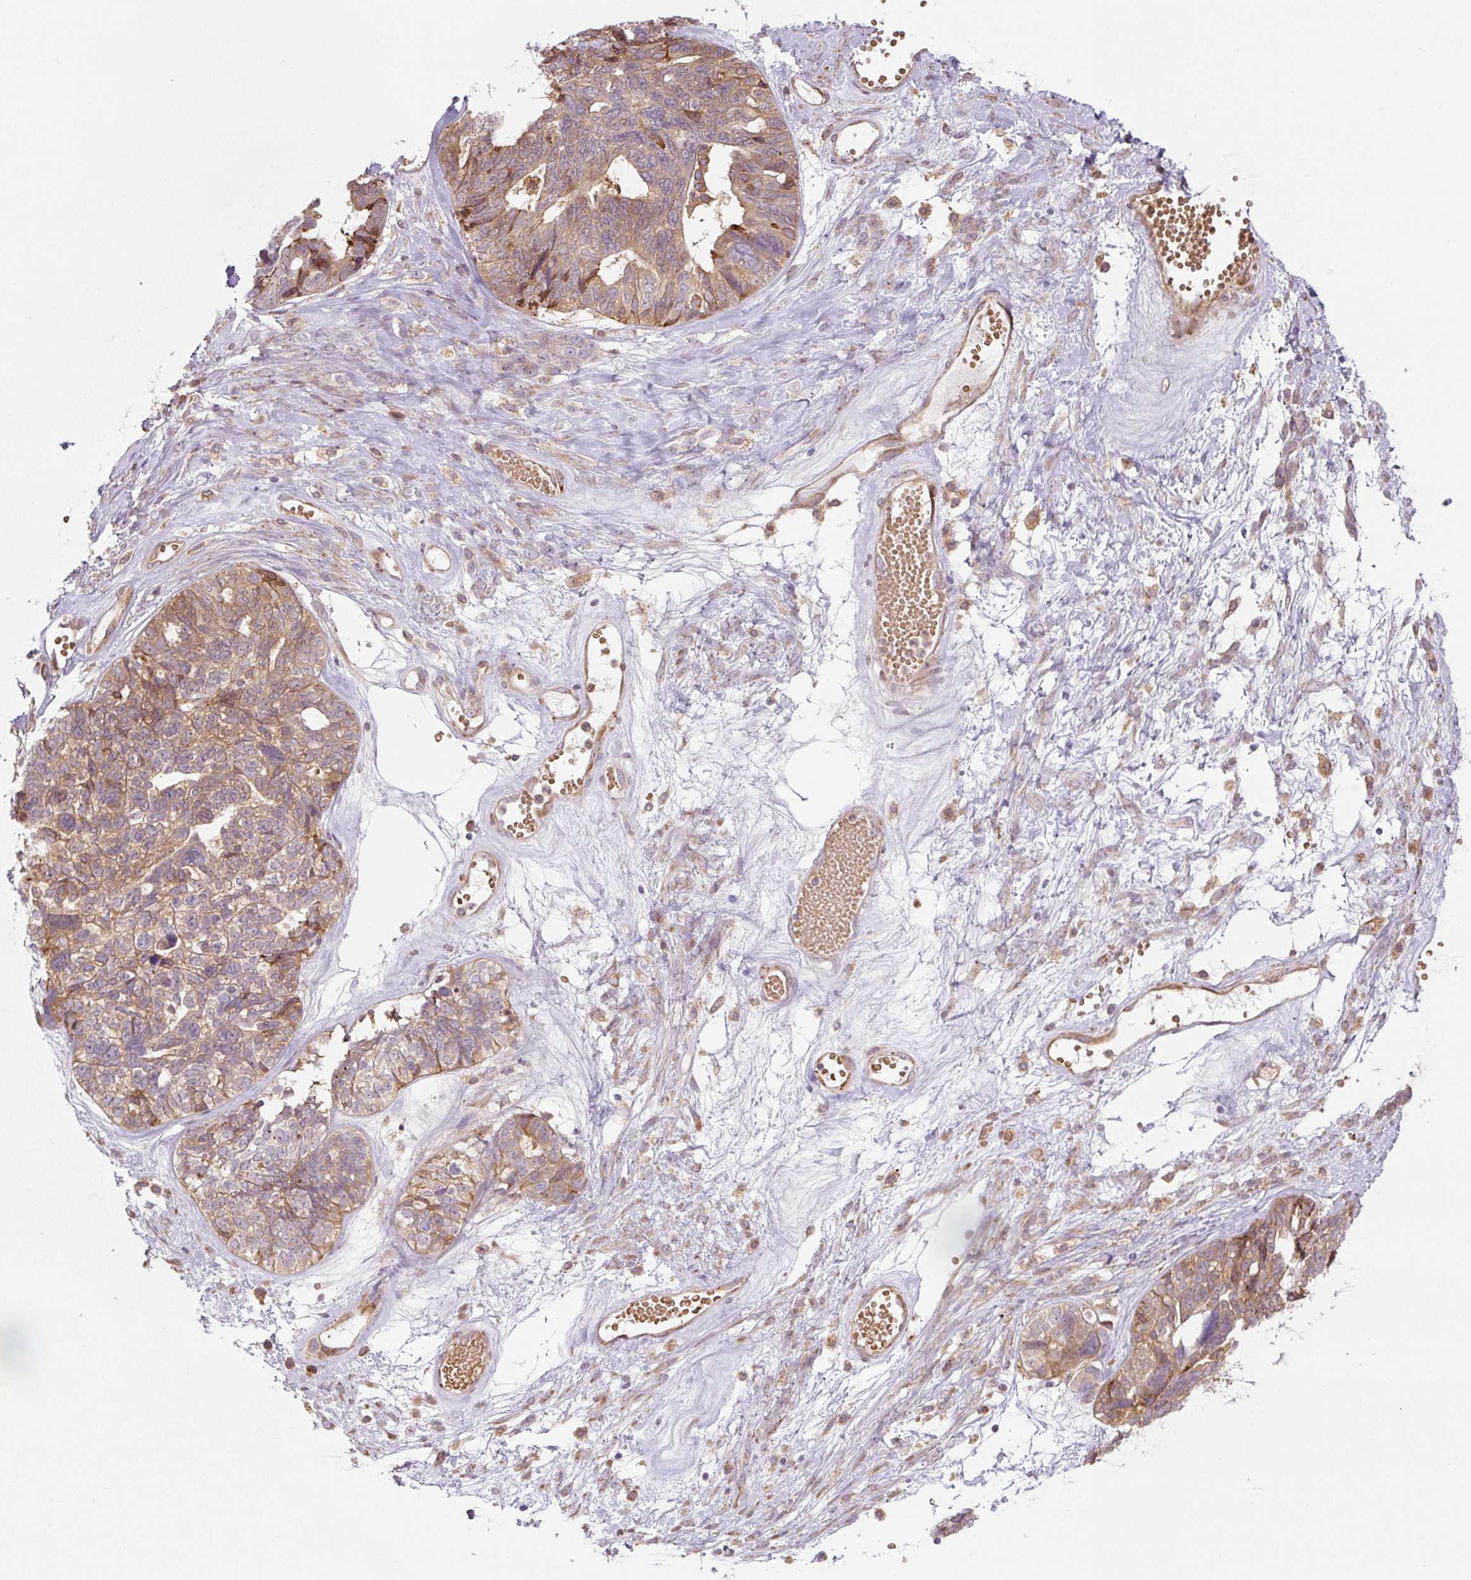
{"staining": {"intensity": "moderate", "quantity": ">75%", "location": "cytoplasmic/membranous"}, "tissue": "ovarian cancer", "cell_type": "Tumor cells", "image_type": "cancer", "snomed": [{"axis": "morphology", "description": "Cystadenocarcinoma, serous, NOS"}, {"axis": "topography", "description": "Ovary"}], "caption": "This histopathology image demonstrates ovarian cancer stained with immunohistochemistry to label a protein in brown. The cytoplasmic/membranous of tumor cells show moderate positivity for the protein. Nuclei are counter-stained blue.", "gene": "RASA1", "patient": {"sex": "female", "age": 79}}